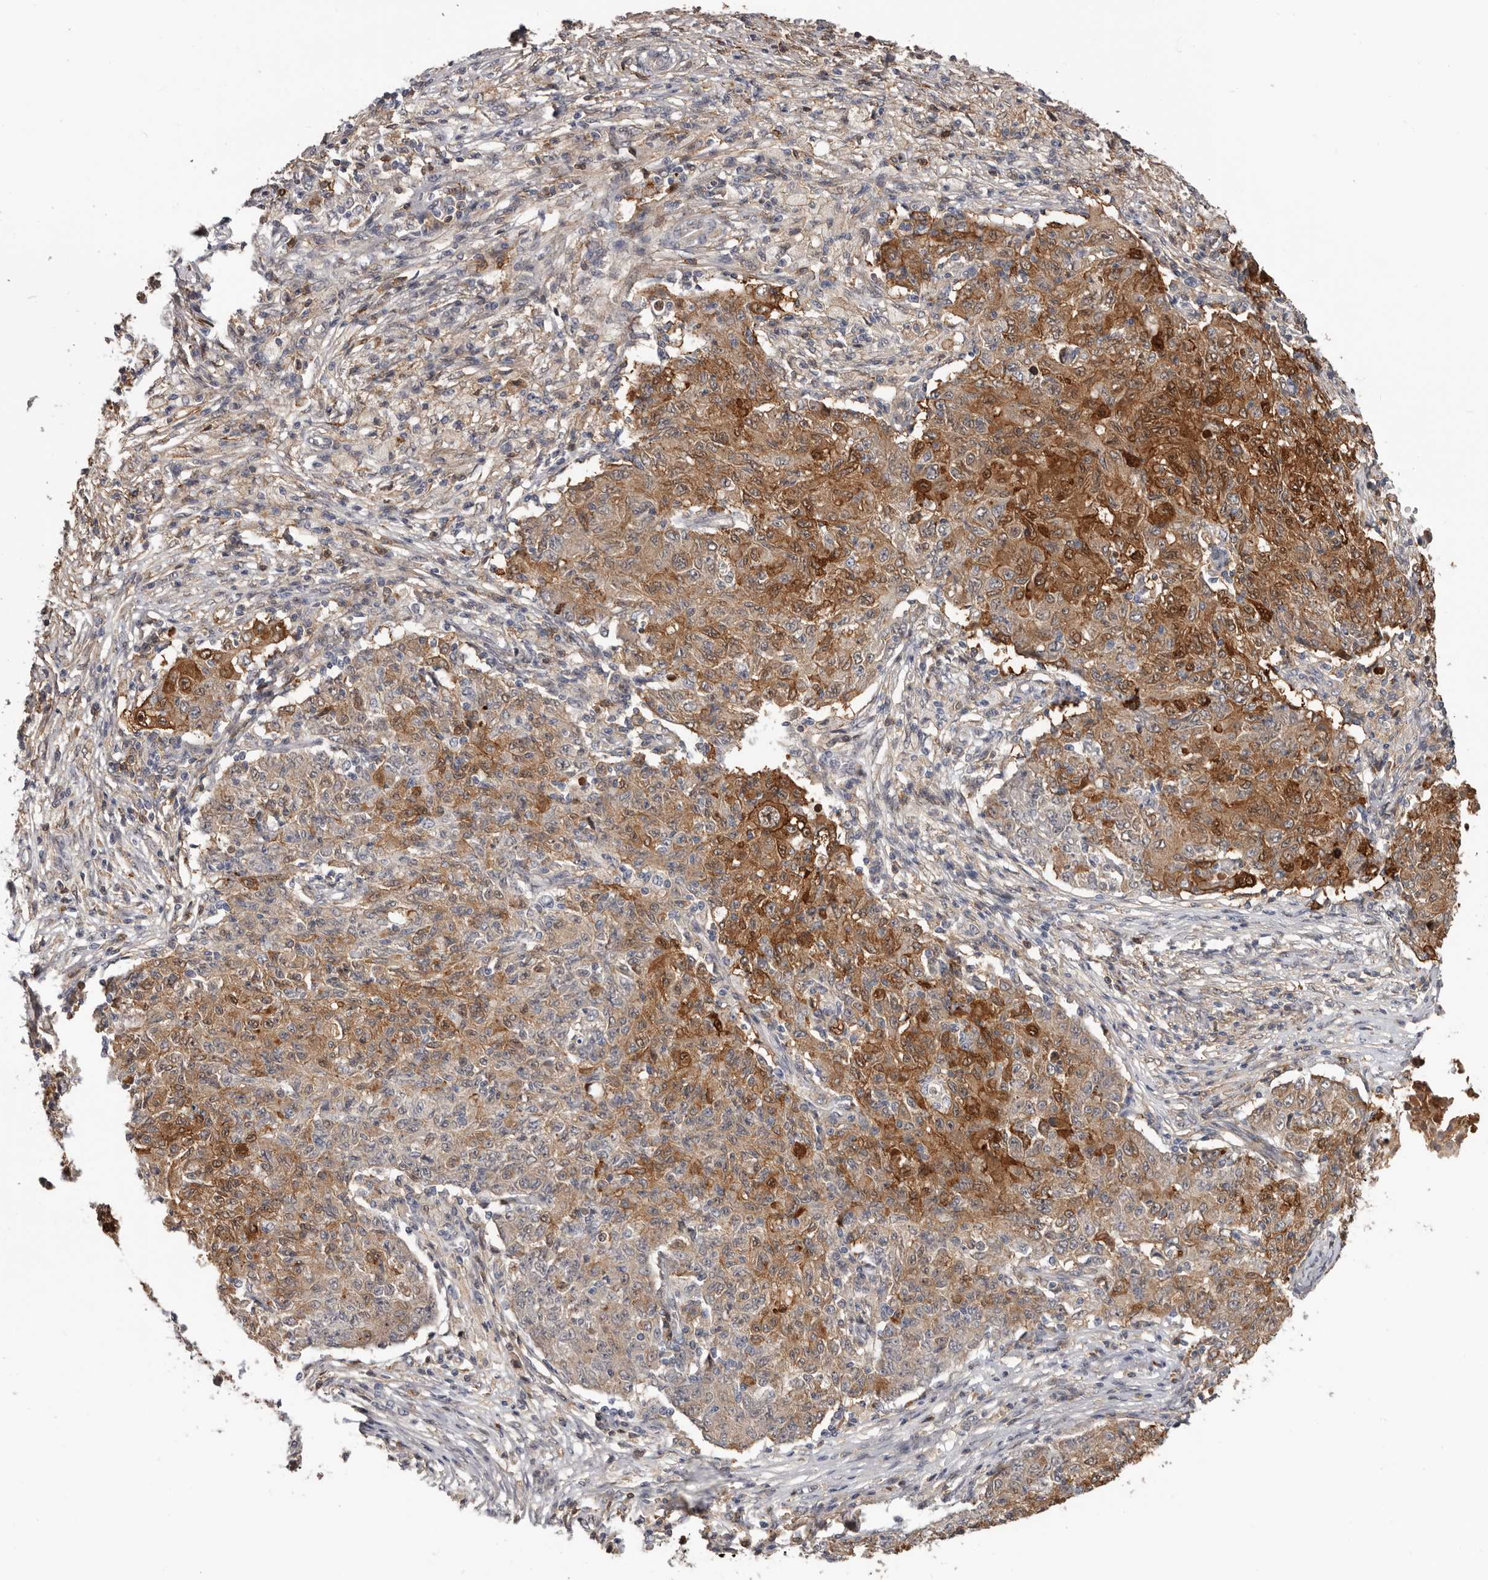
{"staining": {"intensity": "moderate", "quantity": "25%-75%", "location": "cytoplasmic/membranous"}, "tissue": "ovarian cancer", "cell_type": "Tumor cells", "image_type": "cancer", "snomed": [{"axis": "morphology", "description": "Carcinoma, endometroid"}, {"axis": "topography", "description": "Ovary"}], "caption": "Immunohistochemical staining of endometroid carcinoma (ovarian) exhibits medium levels of moderate cytoplasmic/membranous protein staining in about 25%-75% of tumor cells.", "gene": "PRR12", "patient": {"sex": "female", "age": 42}}